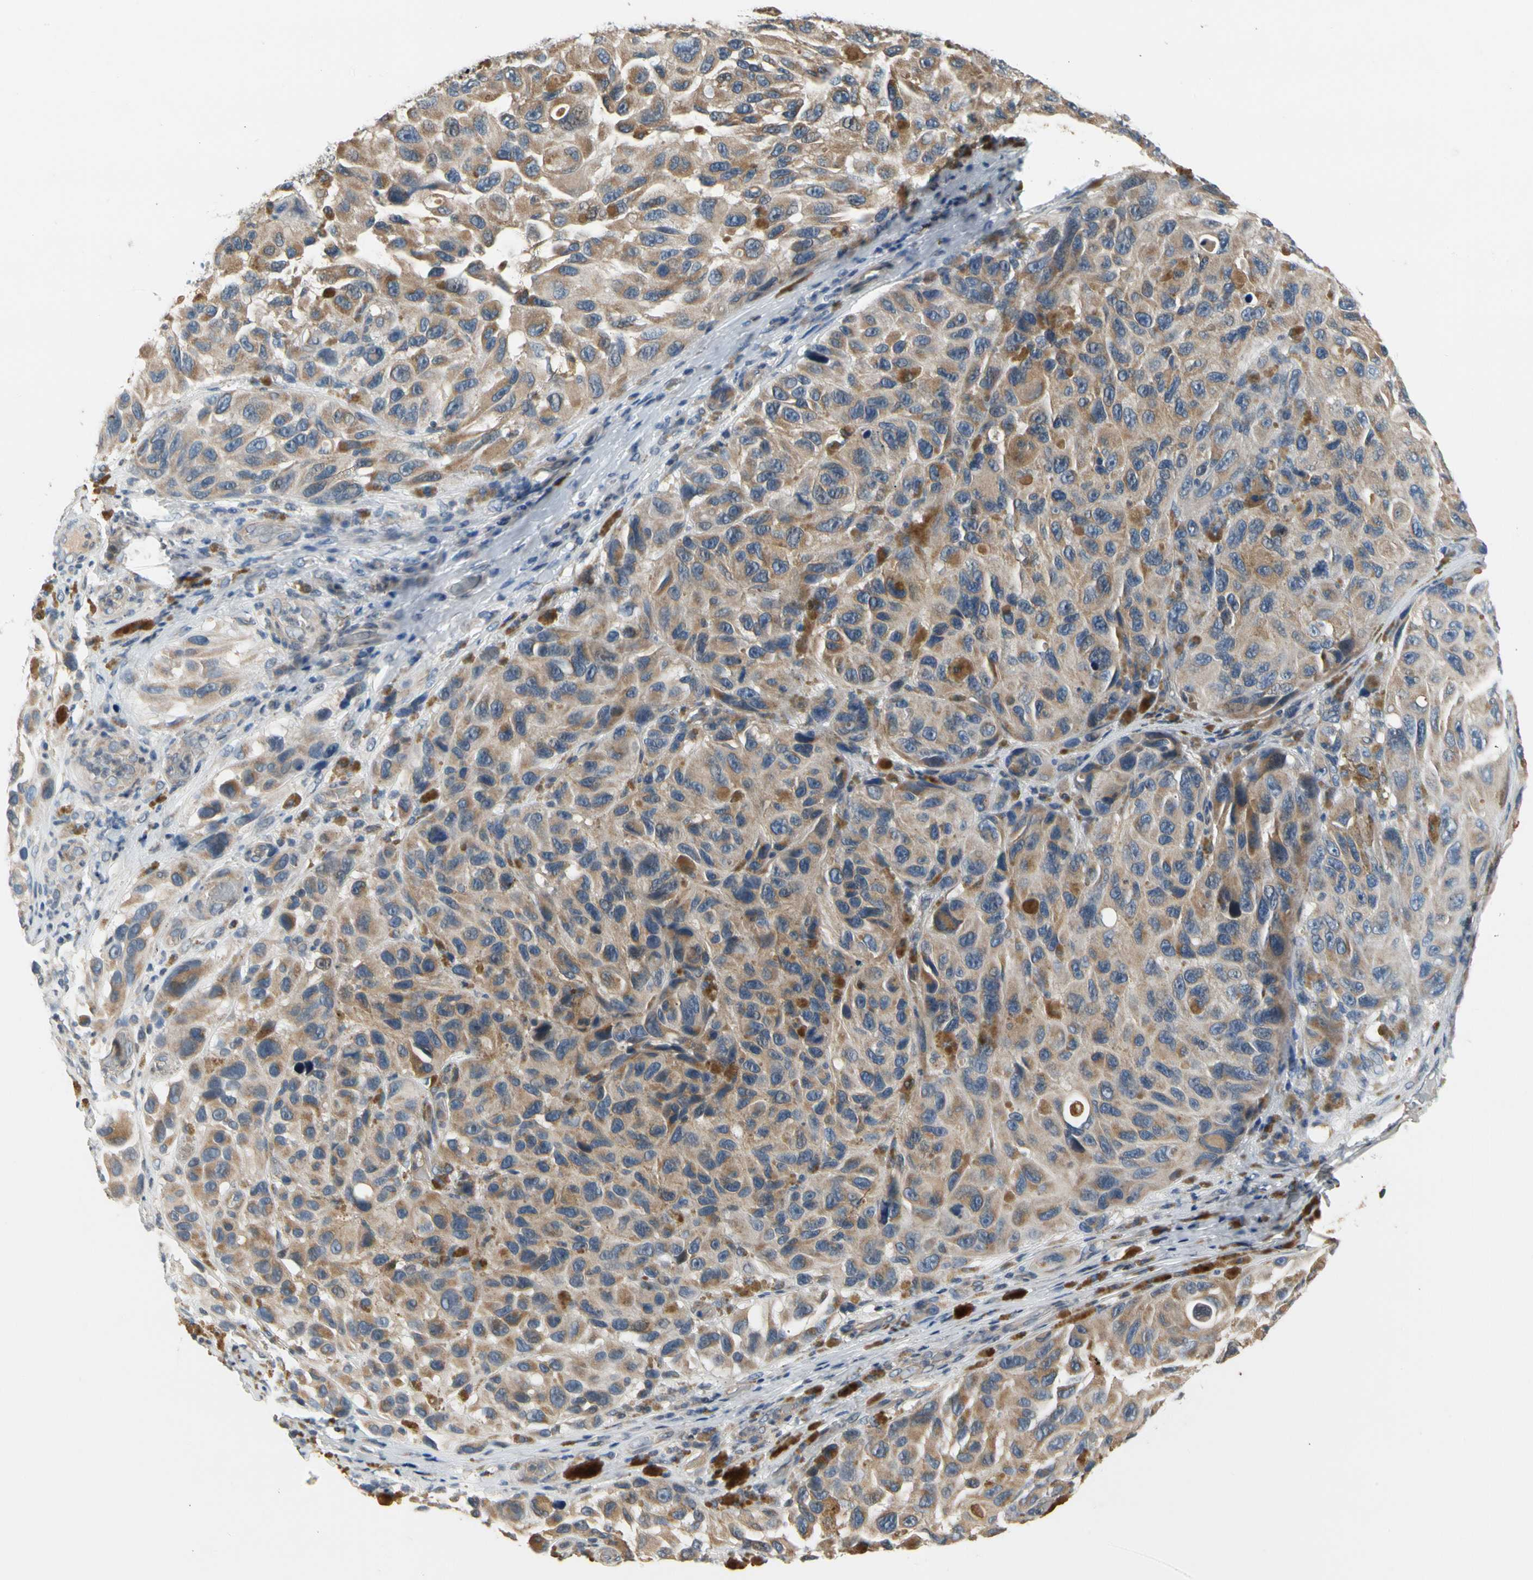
{"staining": {"intensity": "weak", "quantity": ">75%", "location": "cytoplasmic/membranous"}, "tissue": "melanoma", "cell_type": "Tumor cells", "image_type": "cancer", "snomed": [{"axis": "morphology", "description": "Malignant melanoma, NOS"}, {"axis": "topography", "description": "Skin"}], "caption": "Protein staining by immunohistochemistry (IHC) displays weak cytoplasmic/membranous staining in about >75% of tumor cells in melanoma.", "gene": "SOX30", "patient": {"sex": "female", "age": 73}}